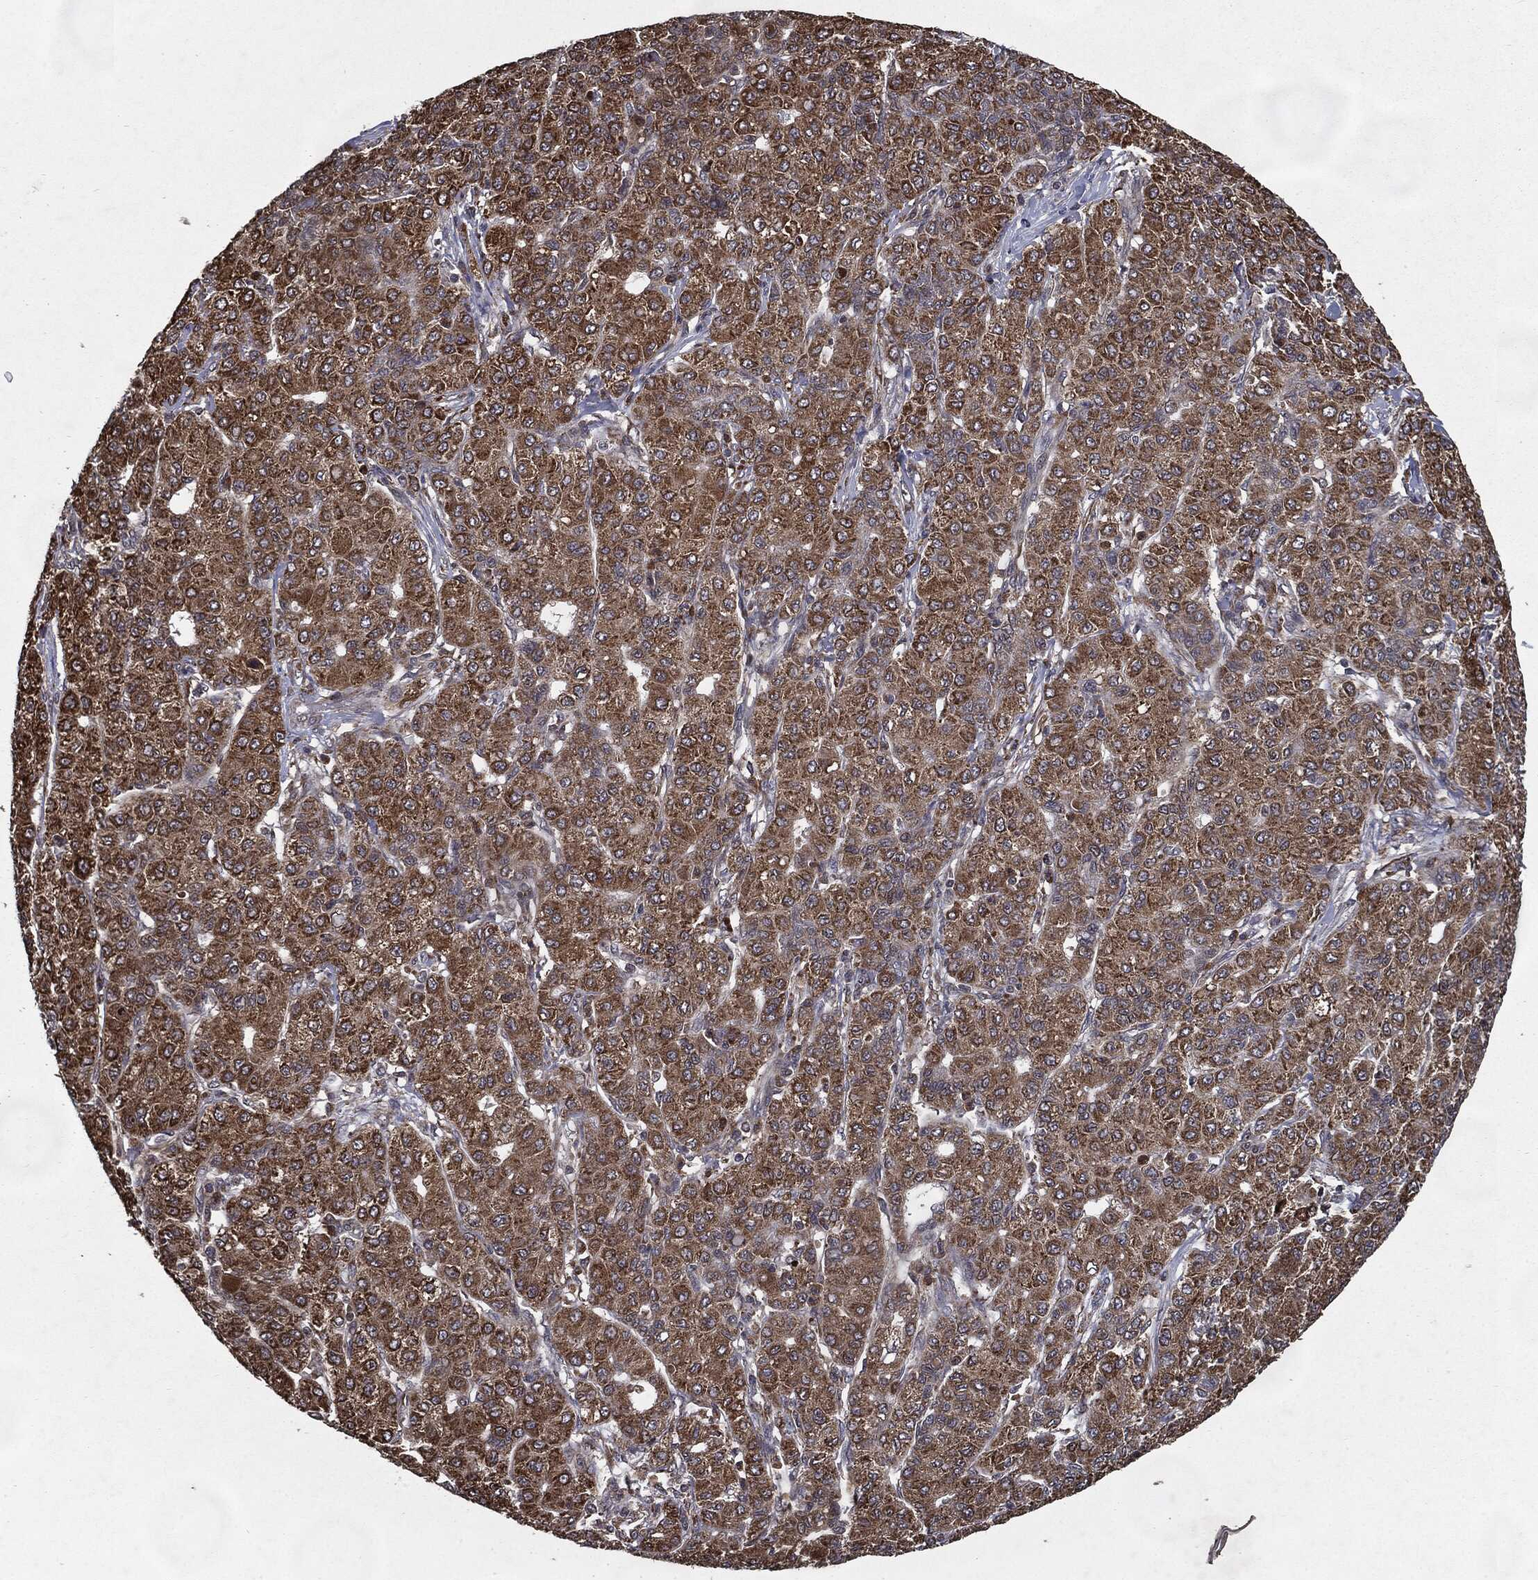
{"staining": {"intensity": "strong", "quantity": ">75%", "location": "cytoplasmic/membranous"}, "tissue": "liver cancer", "cell_type": "Tumor cells", "image_type": "cancer", "snomed": [{"axis": "morphology", "description": "Carcinoma, Hepatocellular, NOS"}, {"axis": "topography", "description": "Liver"}], "caption": "A high amount of strong cytoplasmic/membranous positivity is appreciated in approximately >75% of tumor cells in liver cancer (hepatocellular carcinoma) tissue.", "gene": "HDAC5", "patient": {"sex": "male", "age": 65}}